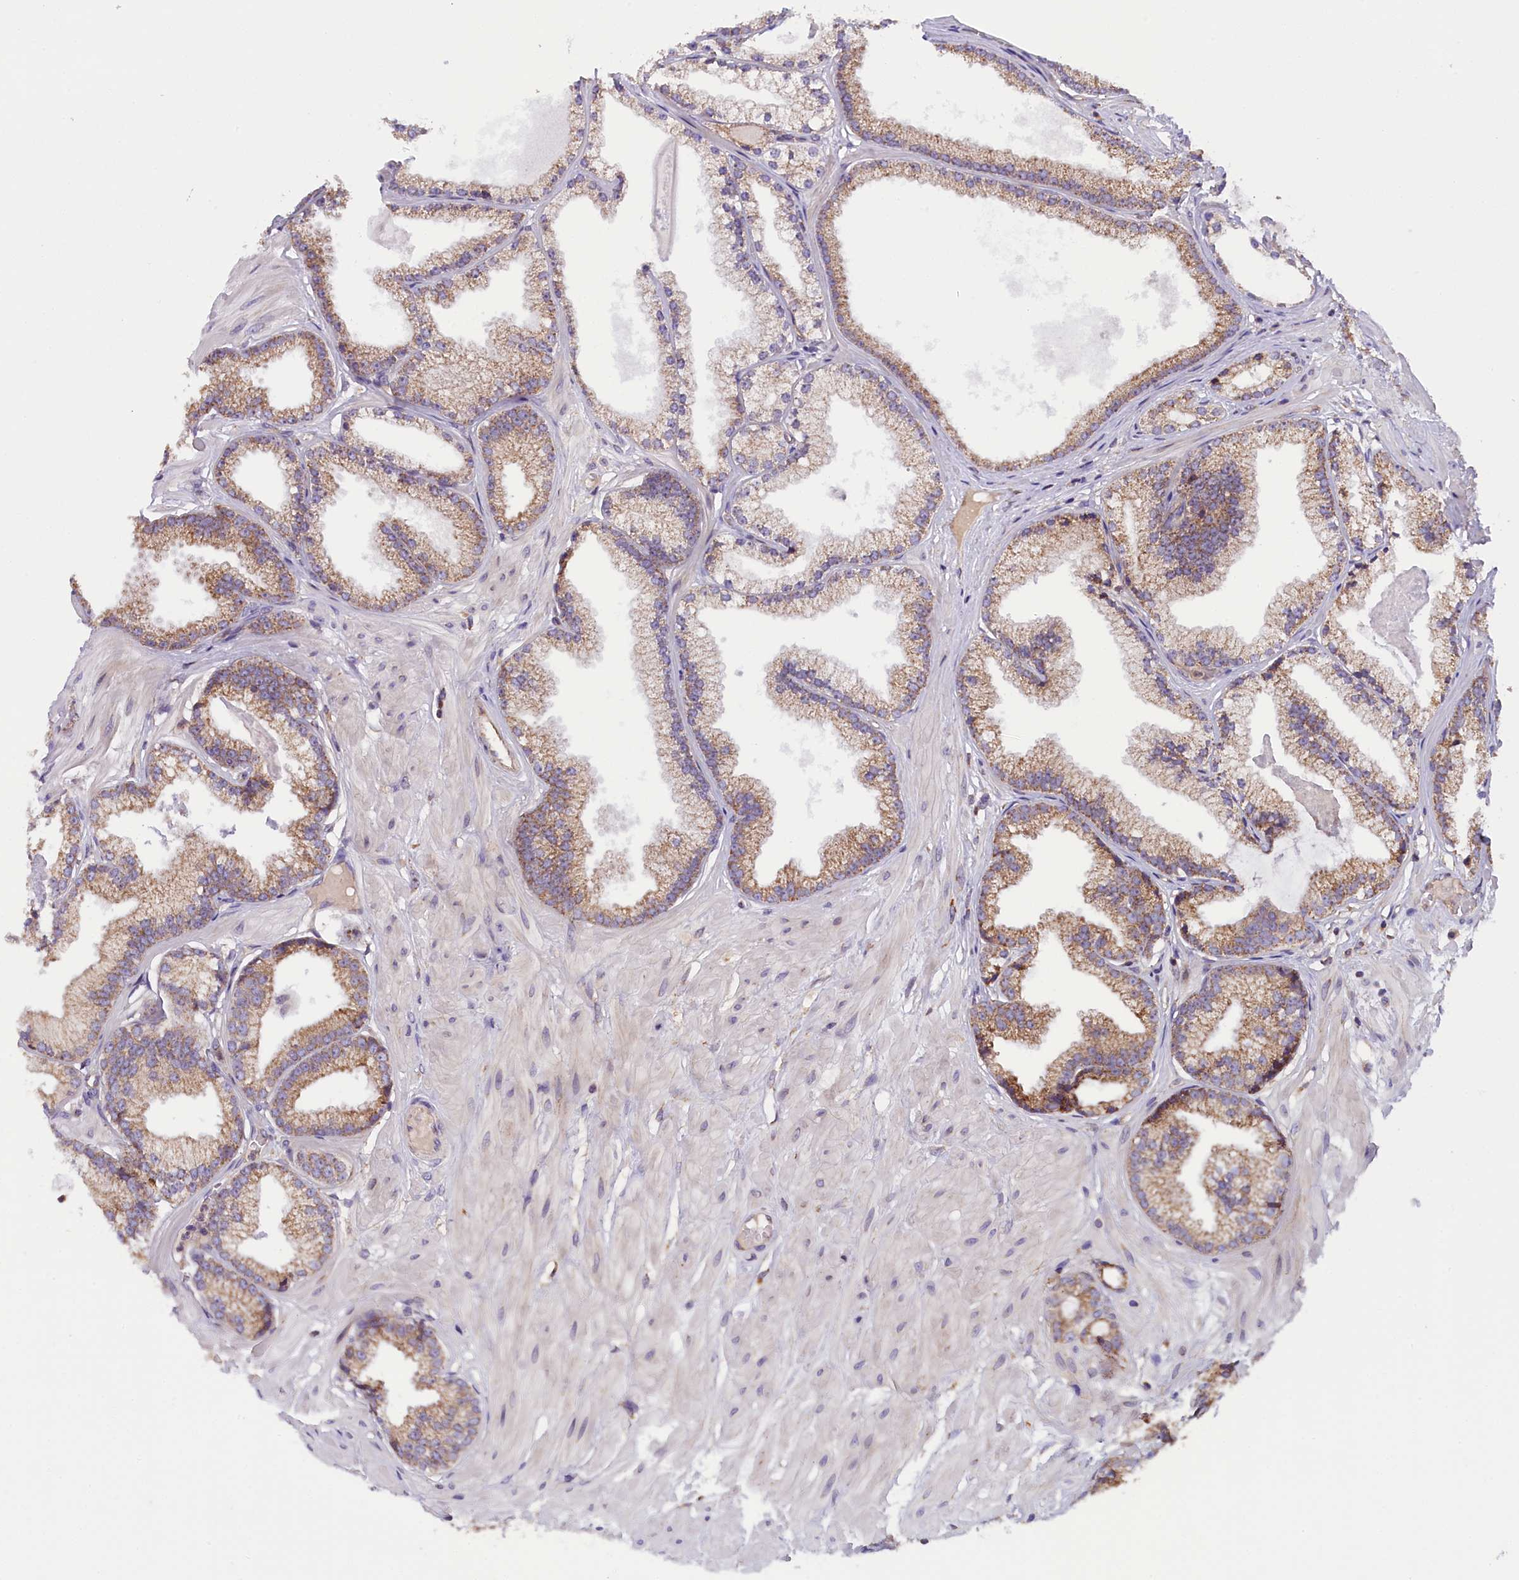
{"staining": {"intensity": "moderate", "quantity": "25%-75%", "location": "cytoplasmic/membranous"}, "tissue": "prostate cancer", "cell_type": "Tumor cells", "image_type": "cancer", "snomed": [{"axis": "morphology", "description": "Adenocarcinoma, Low grade"}, {"axis": "topography", "description": "Prostate"}], "caption": "This histopathology image demonstrates IHC staining of human prostate cancer (adenocarcinoma (low-grade)), with medium moderate cytoplasmic/membranous staining in approximately 25%-75% of tumor cells.", "gene": "DNAJB9", "patient": {"sex": "male", "age": 64}}